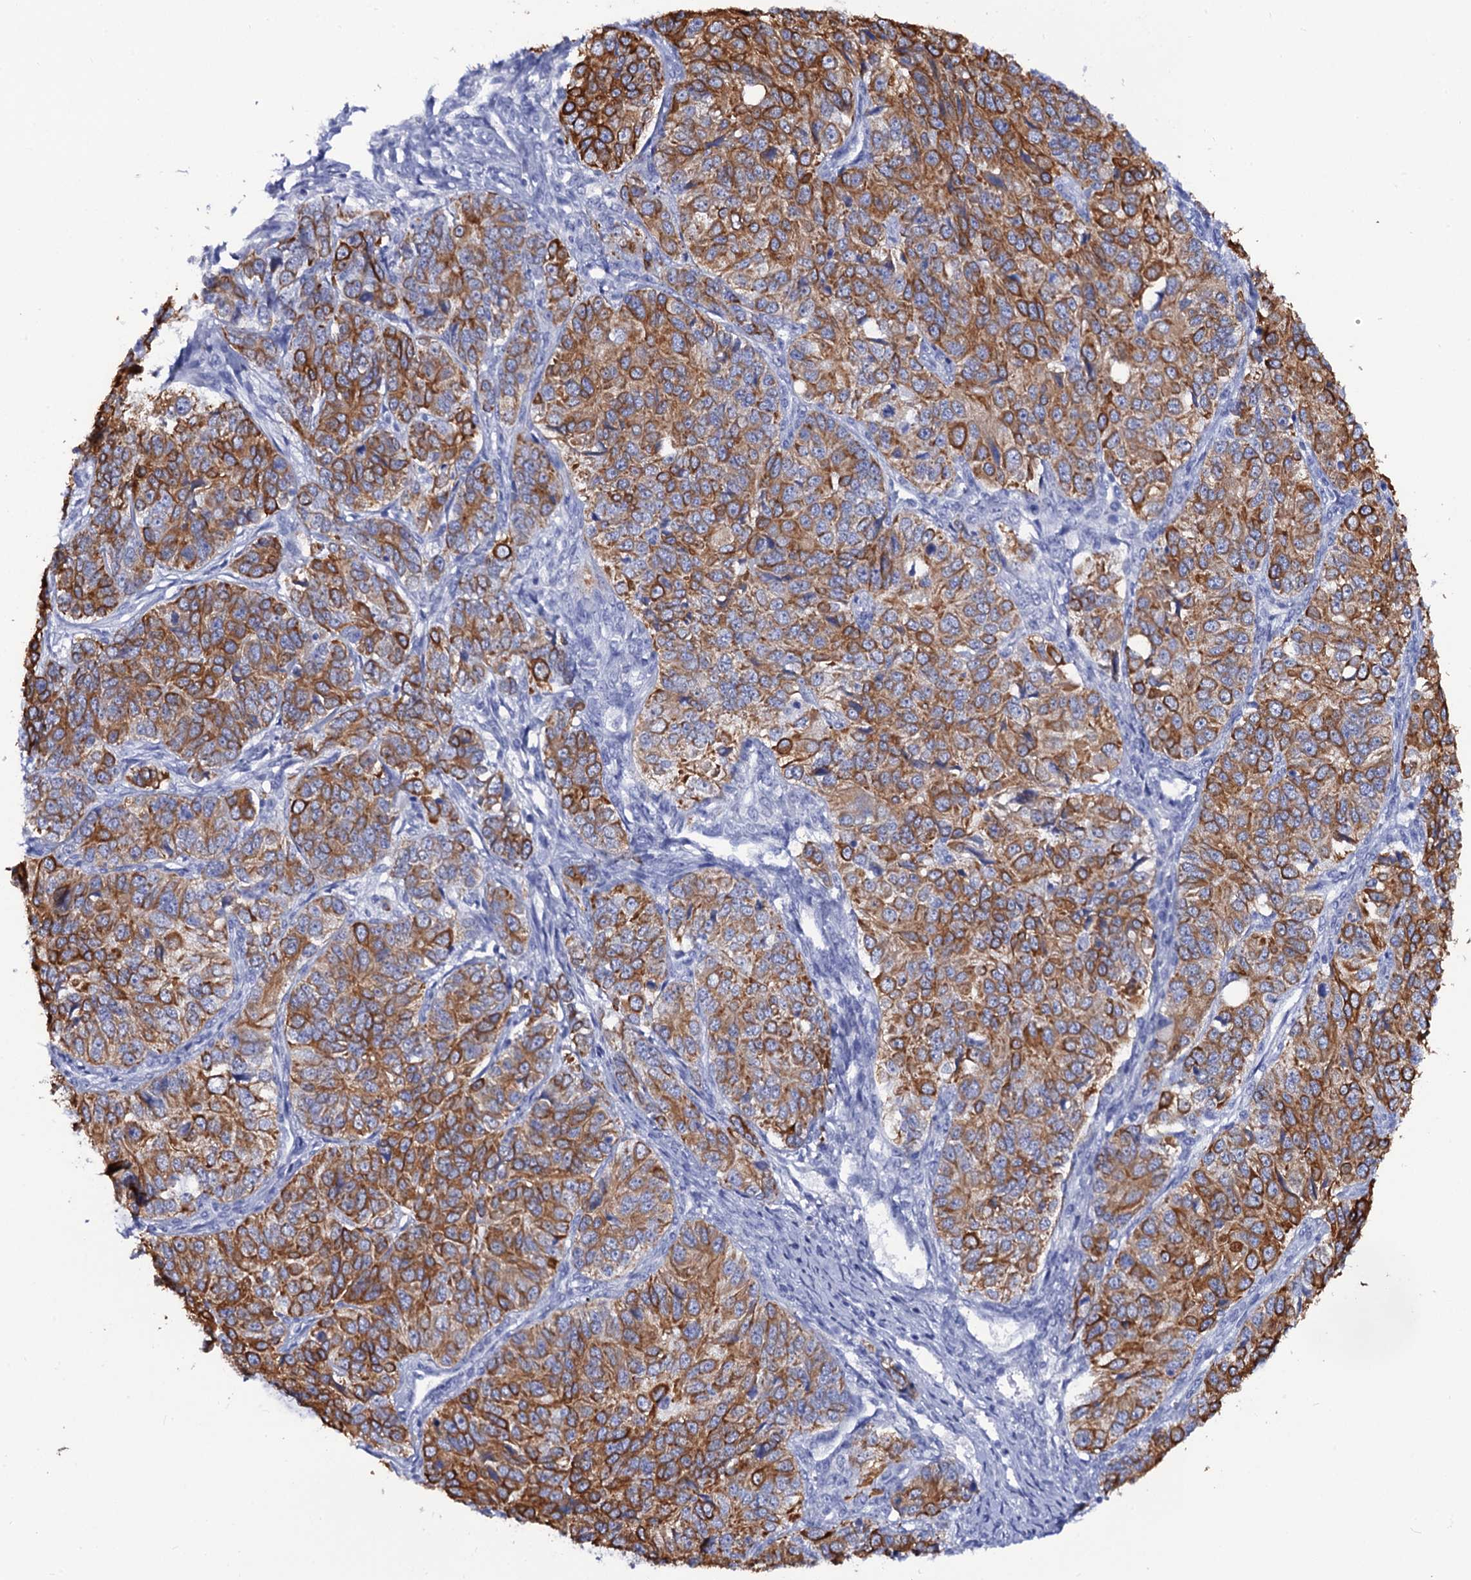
{"staining": {"intensity": "moderate", "quantity": ">75%", "location": "cytoplasmic/membranous"}, "tissue": "ovarian cancer", "cell_type": "Tumor cells", "image_type": "cancer", "snomed": [{"axis": "morphology", "description": "Carcinoma, endometroid"}, {"axis": "topography", "description": "Ovary"}], "caption": "Moderate cytoplasmic/membranous positivity is present in approximately >75% of tumor cells in ovarian endometroid carcinoma. (Stains: DAB in brown, nuclei in blue, Microscopy: brightfield microscopy at high magnification).", "gene": "RAB3IP", "patient": {"sex": "female", "age": 51}}